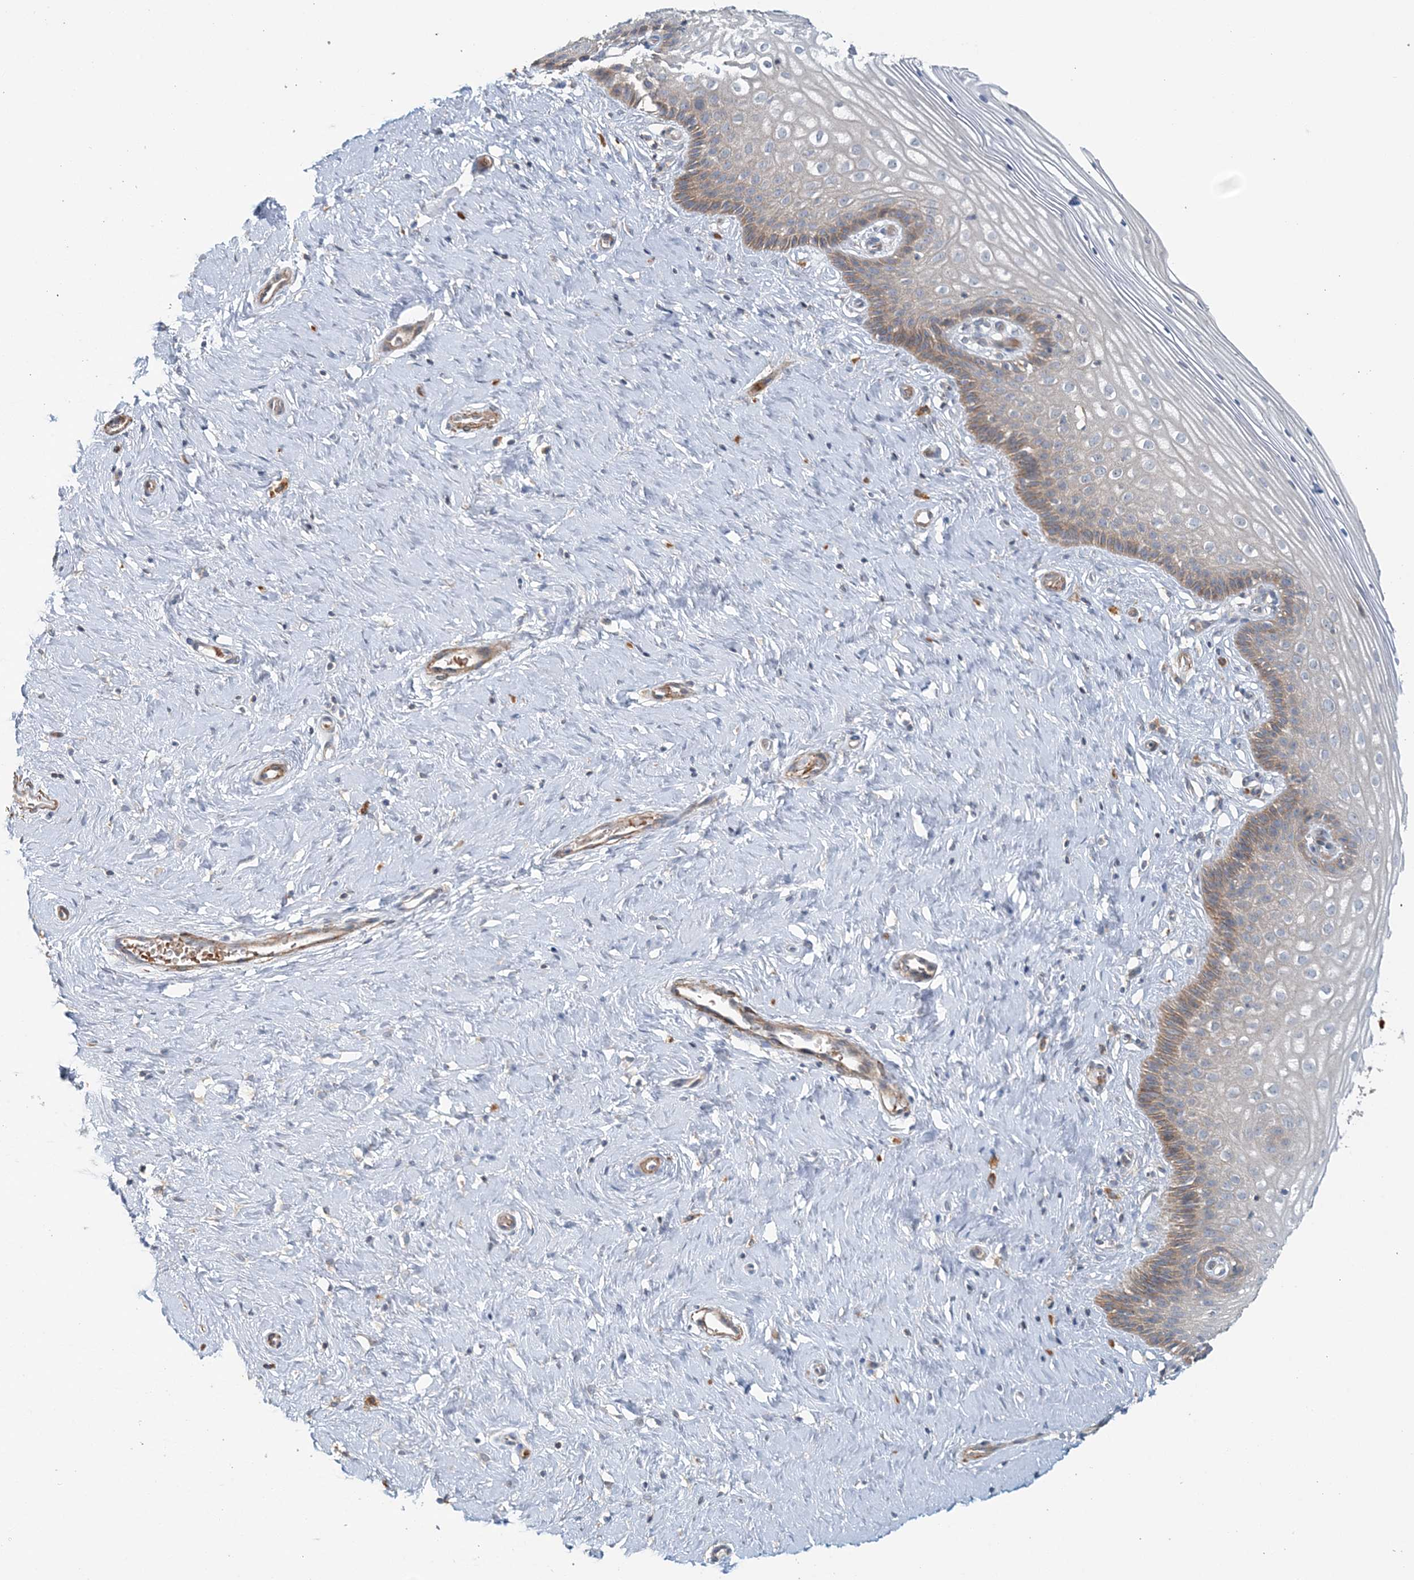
{"staining": {"intensity": "negative", "quantity": "none", "location": "none"}, "tissue": "cervix", "cell_type": "Glandular cells", "image_type": "normal", "snomed": [{"axis": "morphology", "description": "Normal tissue, NOS"}, {"axis": "topography", "description": "Cervix"}], "caption": "Photomicrograph shows no significant protein positivity in glandular cells of unremarkable cervix.", "gene": "TTI1", "patient": {"sex": "female", "age": 33}}